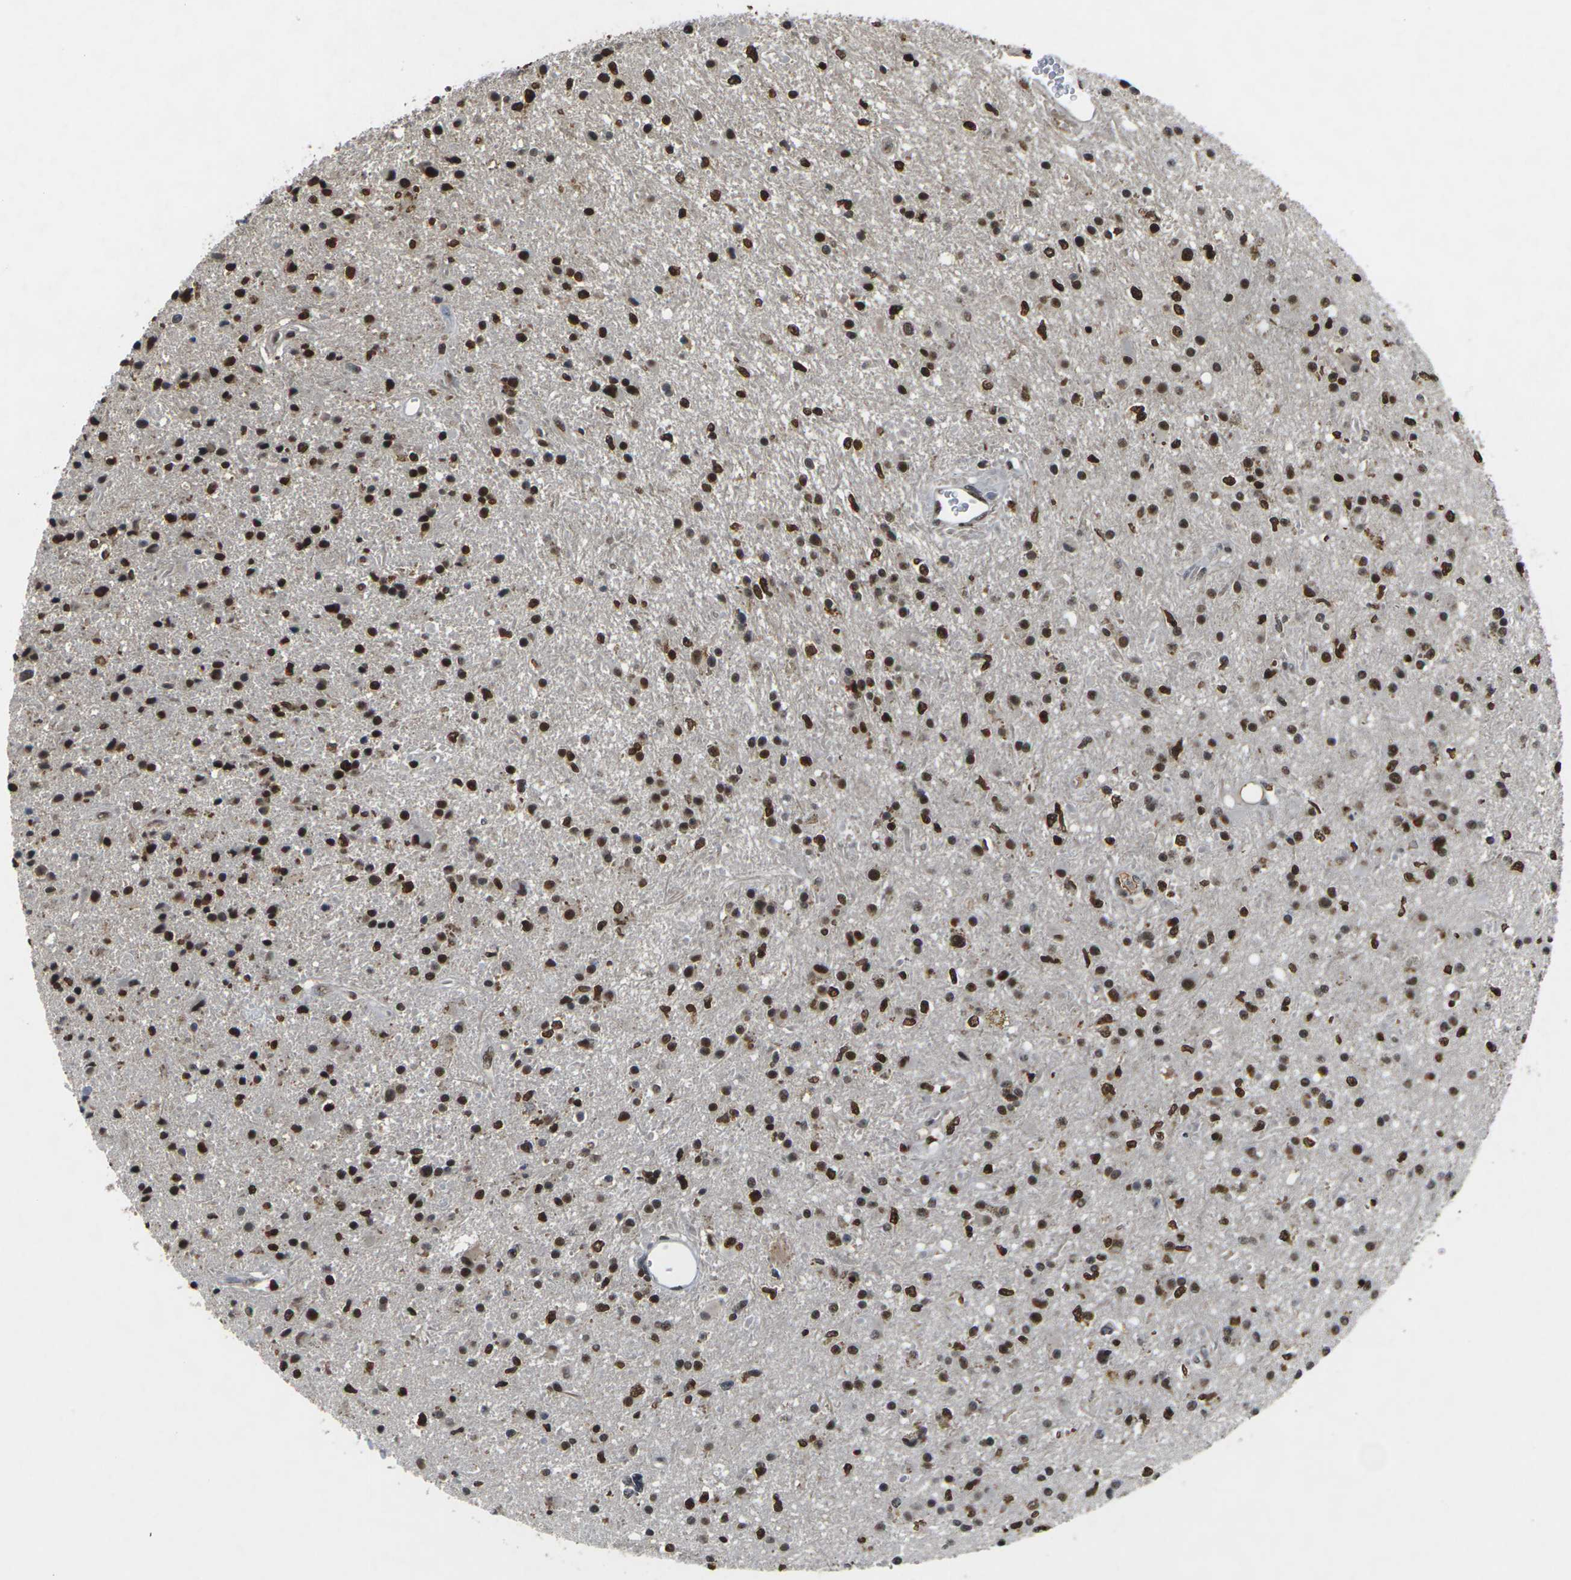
{"staining": {"intensity": "strong", "quantity": ">75%", "location": "nuclear"}, "tissue": "glioma", "cell_type": "Tumor cells", "image_type": "cancer", "snomed": [{"axis": "morphology", "description": "Glioma, malignant, High grade"}, {"axis": "topography", "description": "Brain"}], "caption": "Tumor cells show high levels of strong nuclear staining in about >75% of cells in high-grade glioma (malignant). The staining is performed using DAB brown chromogen to label protein expression. The nuclei are counter-stained blue using hematoxylin.", "gene": "NELFA", "patient": {"sex": "male", "age": 33}}